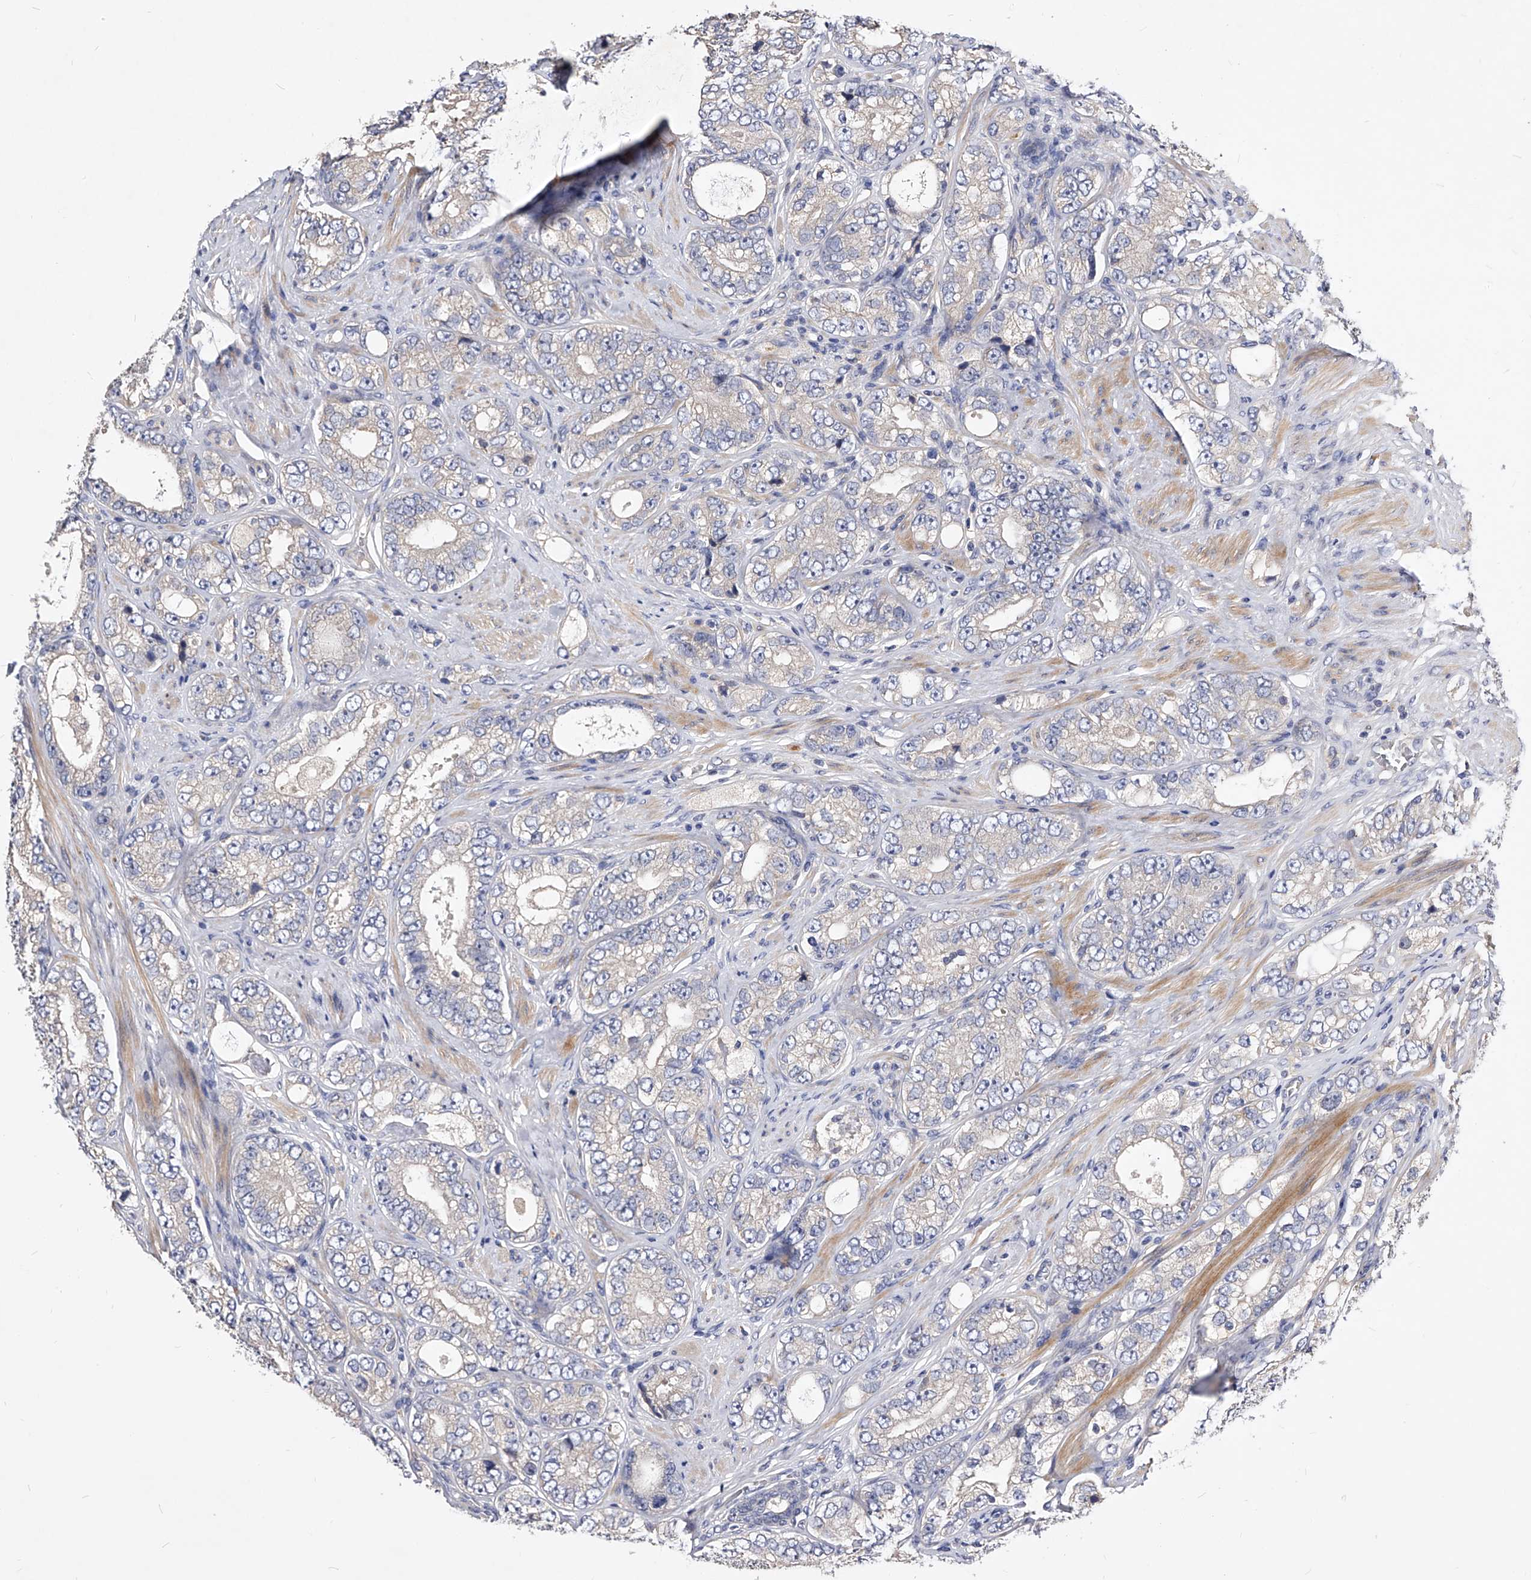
{"staining": {"intensity": "weak", "quantity": "<25%", "location": "cytoplasmic/membranous"}, "tissue": "prostate cancer", "cell_type": "Tumor cells", "image_type": "cancer", "snomed": [{"axis": "morphology", "description": "Adenocarcinoma, High grade"}, {"axis": "topography", "description": "Prostate"}], "caption": "Tumor cells show no significant protein expression in adenocarcinoma (high-grade) (prostate).", "gene": "ARL4C", "patient": {"sex": "male", "age": 56}}